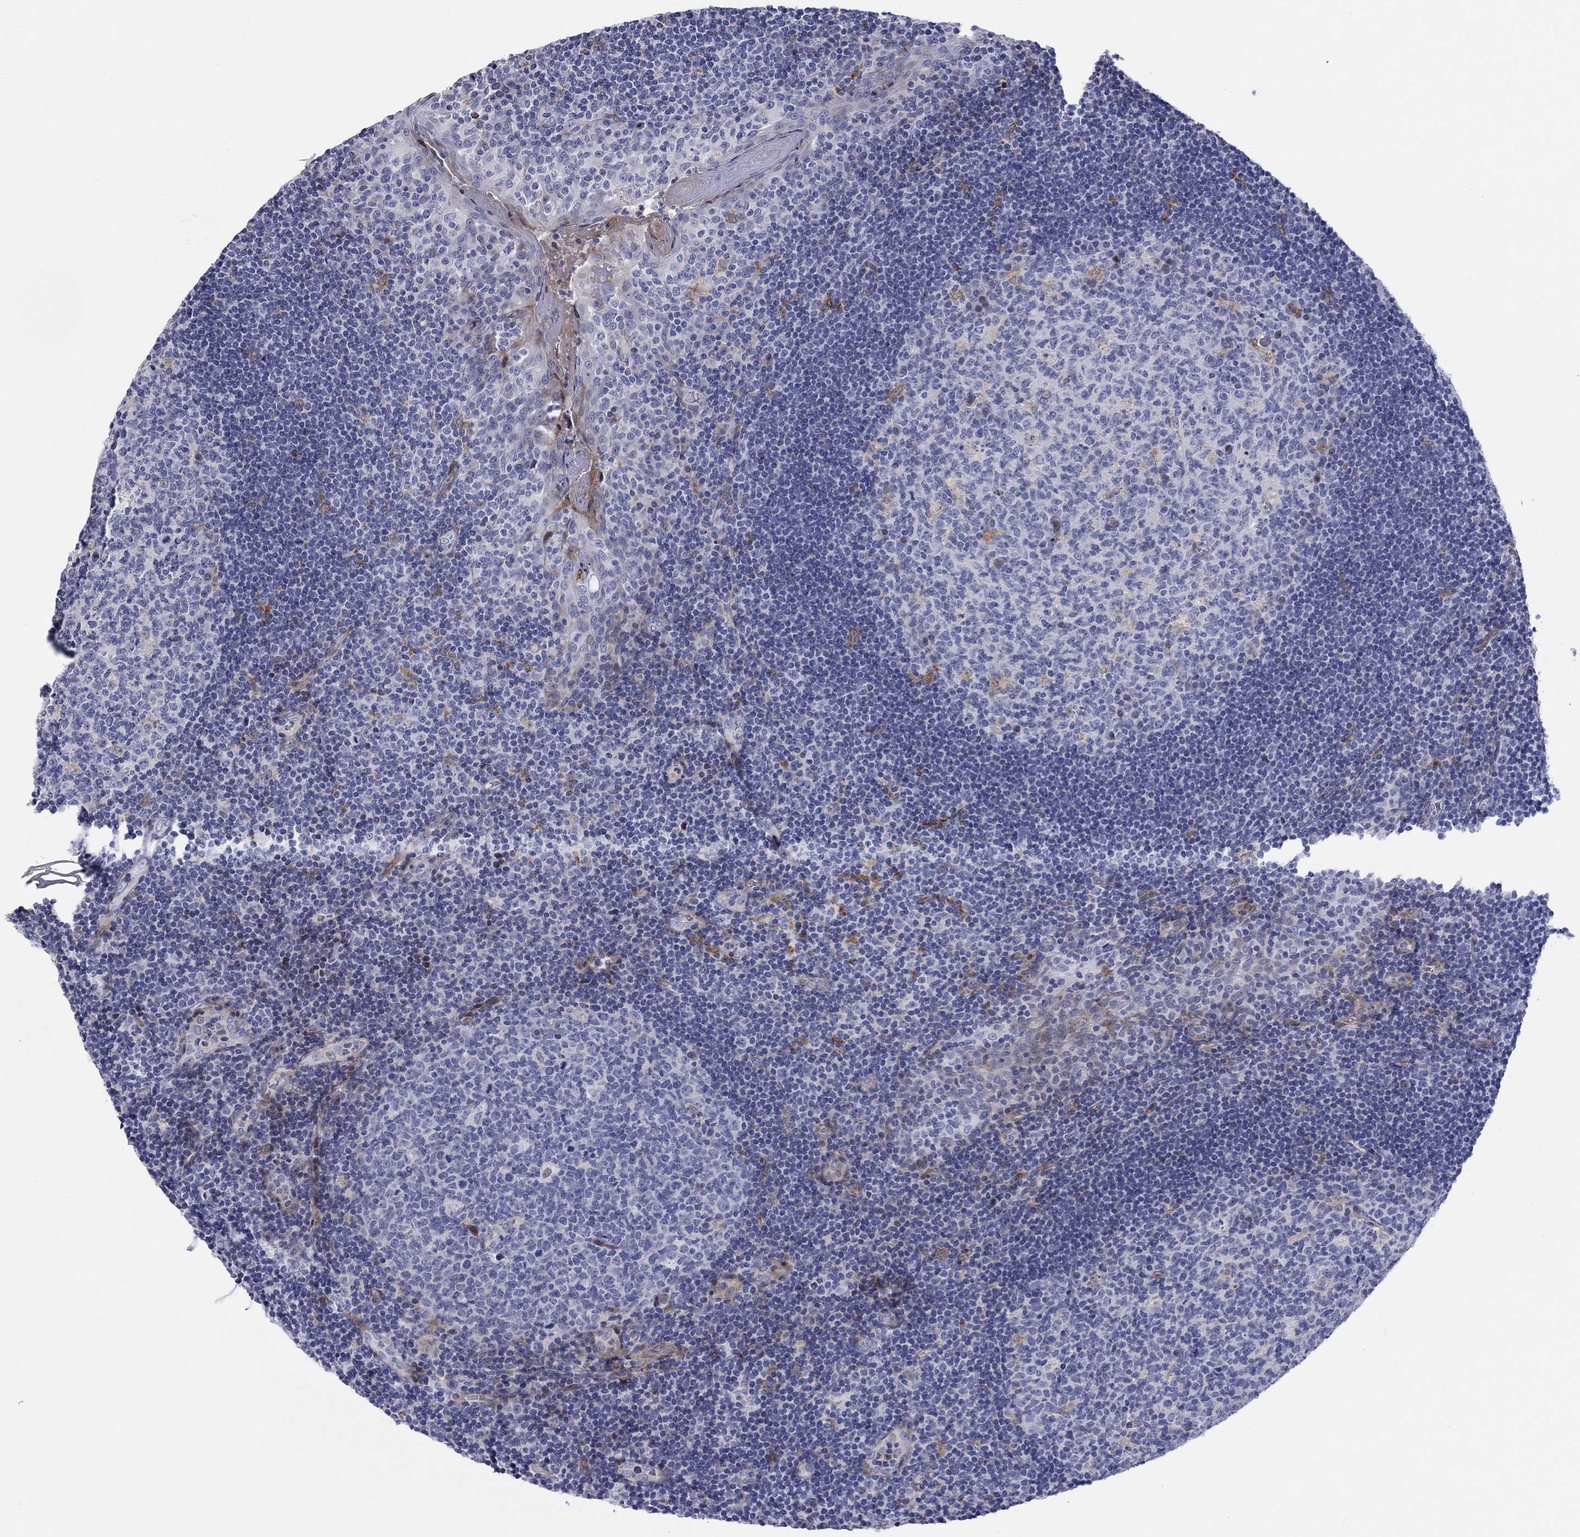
{"staining": {"intensity": "negative", "quantity": "none", "location": "none"}, "tissue": "tonsil", "cell_type": "Germinal center cells", "image_type": "normal", "snomed": [{"axis": "morphology", "description": "Normal tissue, NOS"}, {"axis": "topography", "description": "Tonsil"}], "caption": "A high-resolution histopathology image shows immunohistochemistry staining of normal tonsil, which displays no significant positivity in germinal center cells. (Brightfield microscopy of DAB immunohistochemistry (IHC) at high magnification).", "gene": "ARHGAP36", "patient": {"sex": "female", "age": 13}}